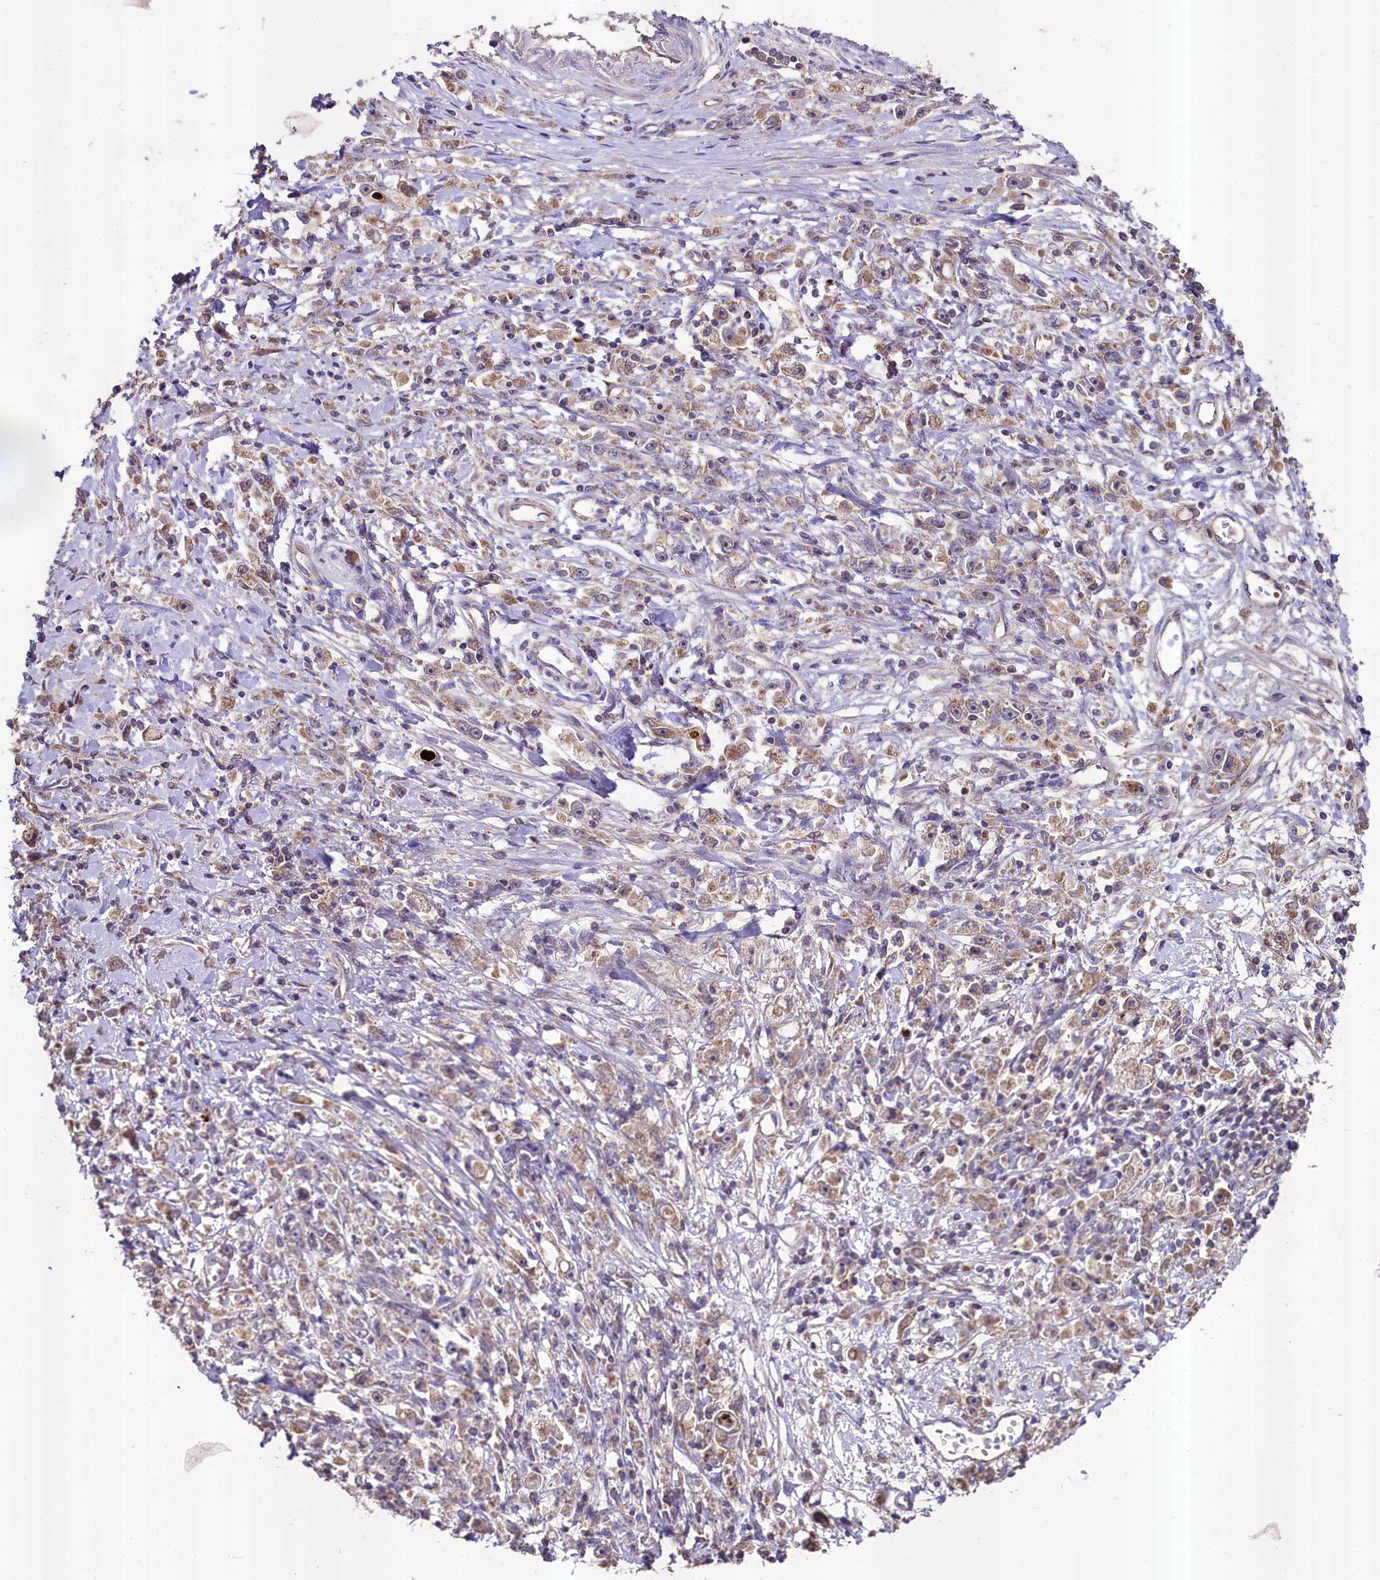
{"staining": {"intensity": "weak", "quantity": ">75%", "location": "cytoplasmic/membranous"}, "tissue": "stomach cancer", "cell_type": "Tumor cells", "image_type": "cancer", "snomed": [{"axis": "morphology", "description": "Adenocarcinoma, NOS"}, {"axis": "topography", "description": "Stomach"}], "caption": "Weak cytoplasmic/membranous expression for a protein is identified in approximately >75% of tumor cells of adenocarcinoma (stomach) using immunohistochemistry.", "gene": "METTL4", "patient": {"sex": "female", "age": 59}}